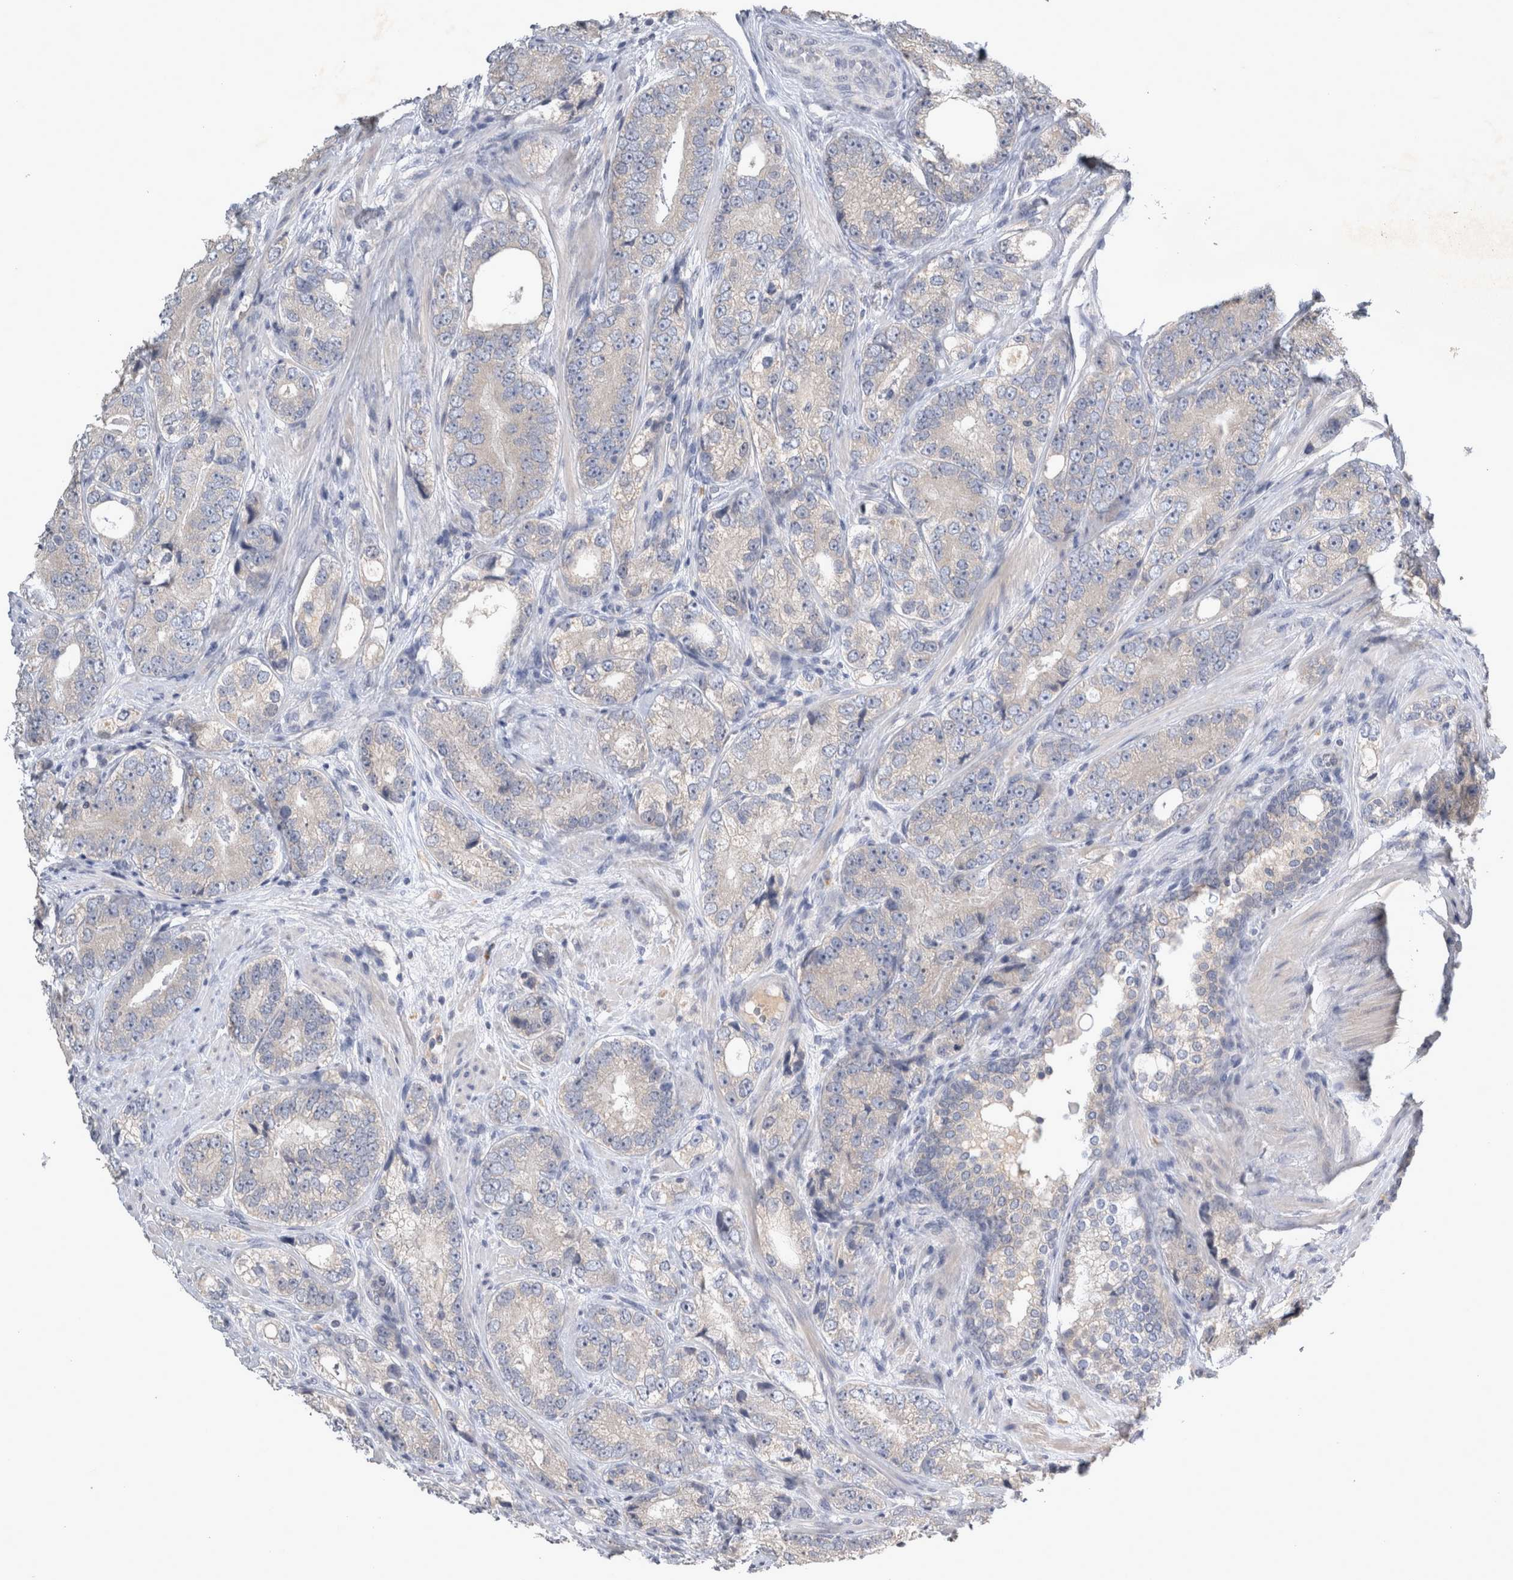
{"staining": {"intensity": "negative", "quantity": "none", "location": "none"}, "tissue": "prostate cancer", "cell_type": "Tumor cells", "image_type": "cancer", "snomed": [{"axis": "morphology", "description": "Adenocarcinoma, High grade"}, {"axis": "topography", "description": "Prostate"}], "caption": "IHC histopathology image of neoplastic tissue: prostate cancer (adenocarcinoma (high-grade)) stained with DAB (3,3'-diaminobenzidine) shows no significant protein staining in tumor cells.", "gene": "SLC22A11", "patient": {"sex": "male", "age": 56}}